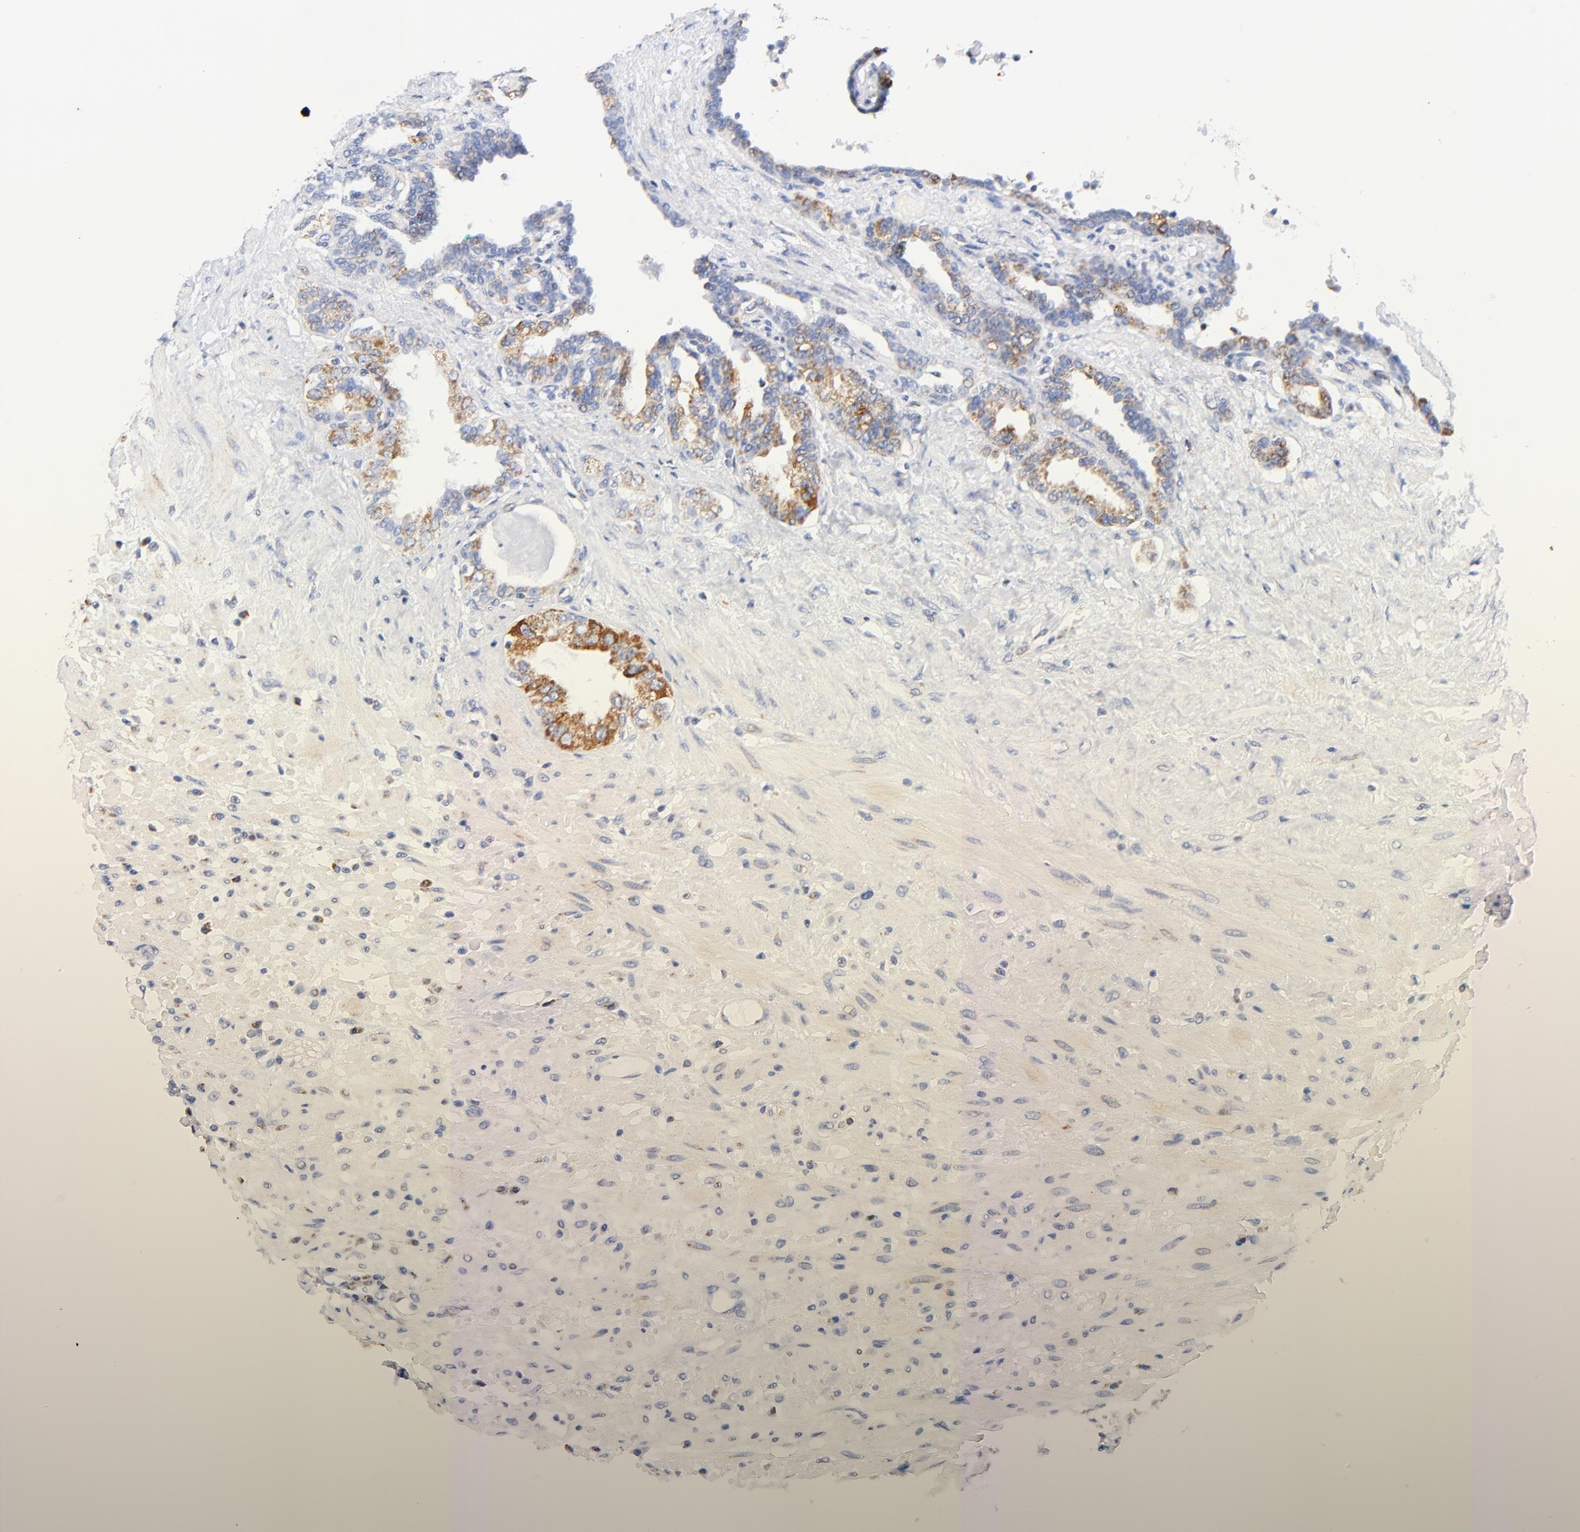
{"staining": {"intensity": "moderate", "quantity": "25%-75%", "location": "cytoplasmic/membranous"}, "tissue": "seminal vesicle", "cell_type": "Glandular cells", "image_type": "normal", "snomed": [{"axis": "morphology", "description": "Normal tissue, NOS"}, {"axis": "topography", "description": "Seminal veicle"}], "caption": "Protein staining displays moderate cytoplasmic/membranous staining in about 25%-75% of glandular cells in benign seminal vesicle. (brown staining indicates protein expression, while blue staining denotes nuclei).", "gene": "ATP5F1D", "patient": {"sex": "male", "age": 61}}